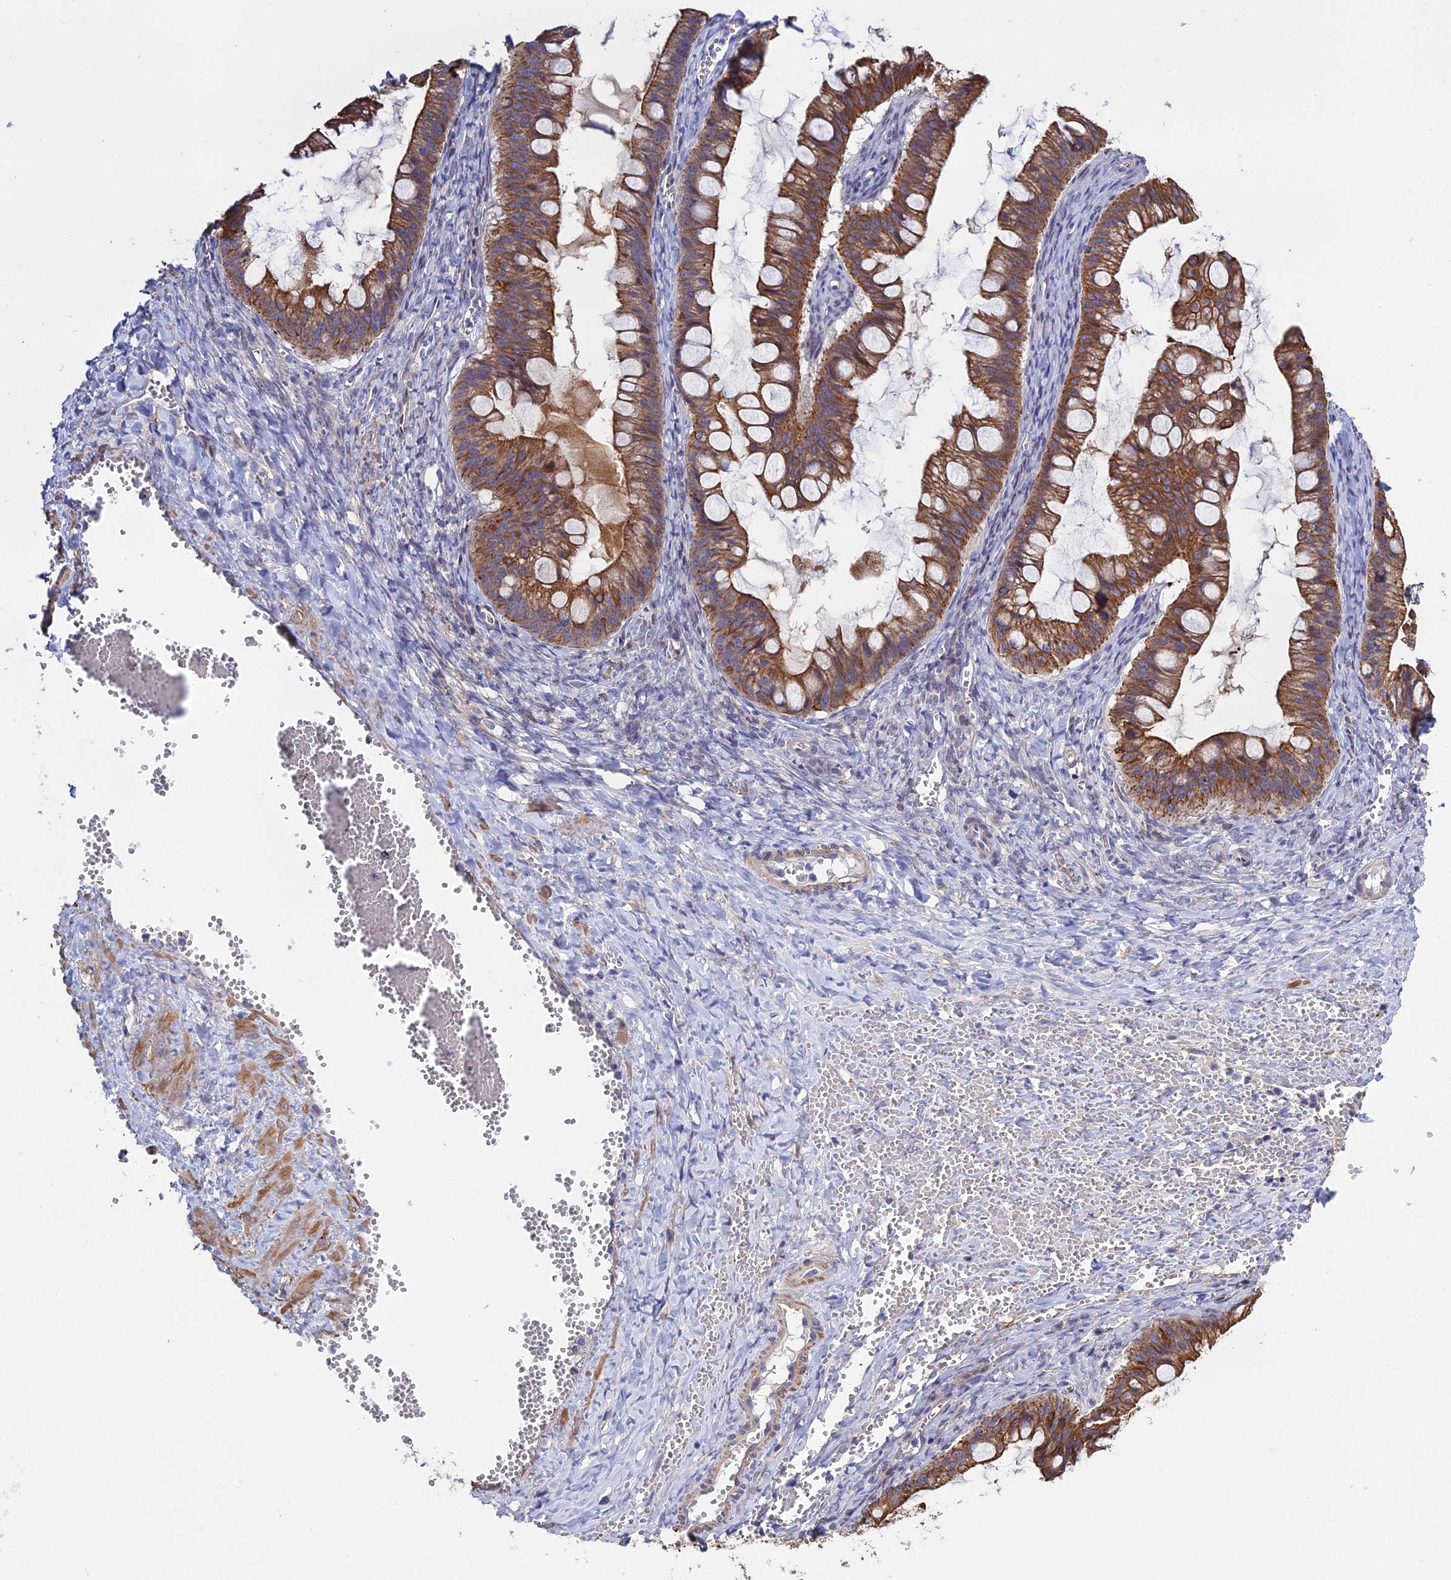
{"staining": {"intensity": "moderate", "quantity": ">75%", "location": "cytoplasmic/membranous"}, "tissue": "ovarian cancer", "cell_type": "Tumor cells", "image_type": "cancer", "snomed": [{"axis": "morphology", "description": "Cystadenocarcinoma, mucinous, NOS"}, {"axis": "topography", "description": "Ovary"}], "caption": "Tumor cells show medium levels of moderate cytoplasmic/membranous staining in about >75% of cells in ovarian mucinous cystadenocarcinoma.", "gene": "LZTS2", "patient": {"sex": "female", "age": 73}}